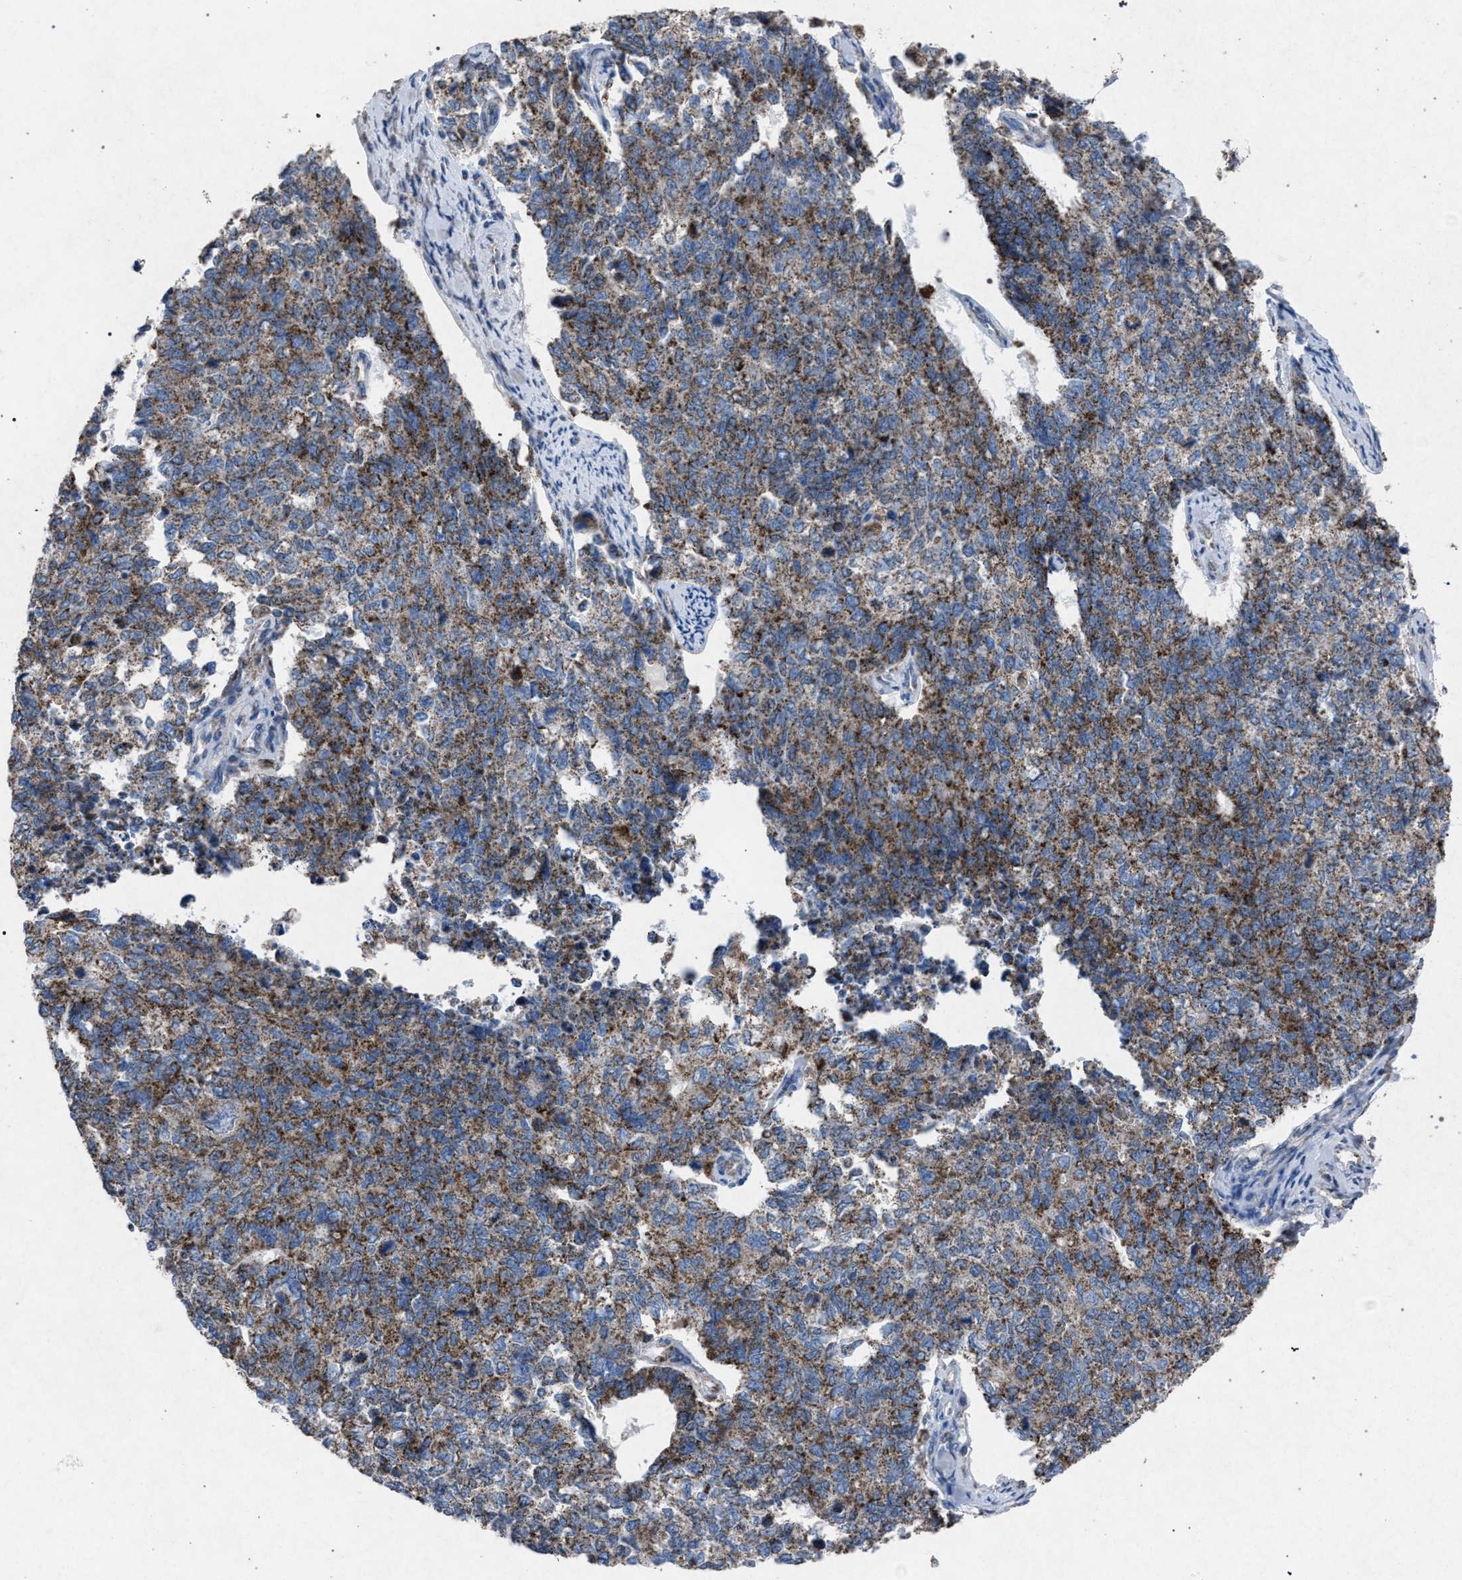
{"staining": {"intensity": "moderate", "quantity": ">75%", "location": "cytoplasmic/membranous"}, "tissue": "cervical cancer", "cell_type": "Tumor cells", "image_type": "cancer", "snomed": [{"axis": "morphology", "description": "Squamous cell carcinoma, NOS"}, {"axis": "topography", "description": "Cervix"}], "caption": "Immunohistochemistry (IHC) histopathology image of cervical cancer (squamous cell carcinoma) stained for a protein (brown), which shows medium levels of moderate cytoplasmic/membranous expression in approximately >75% of tumor cells.", "gene": "HSD17B4", "patient": {"sex": "female", "age": 63}}